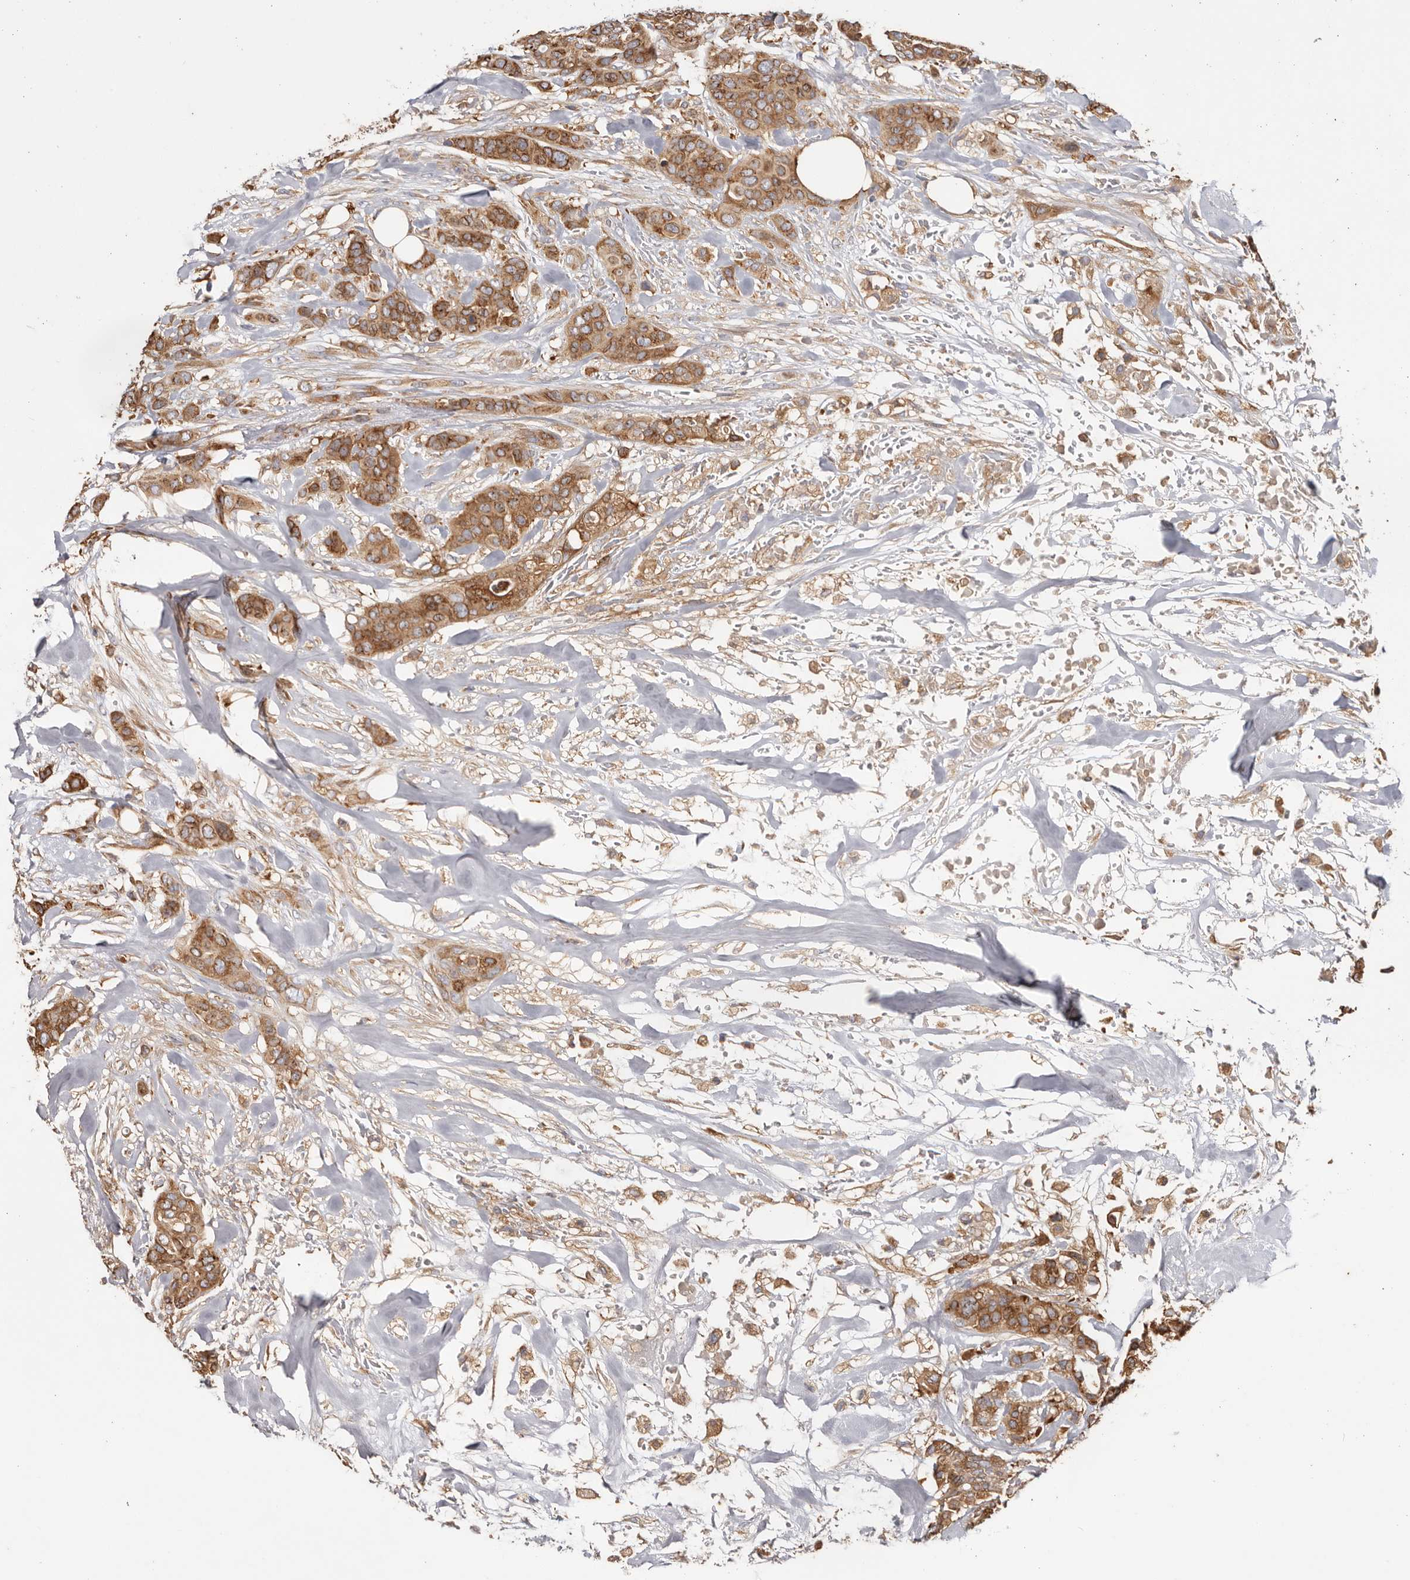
{"staining": {"intensity": "moderate", "quantity": ">75%", "location": "cytoplasmic/membranous"}, "tissue": "breast cancer", "cell_type": "Tumor cells", "image_type": "cancer", "snomed": [{"axis": "morphology", "description": "Lobular carcinoma"}, {"axis": "topography", "description": "Breast"}], "caption": "Tumor cells exhibit moderate cytoplasmic/membranous staining in approximately >75% of cells in breast lobular carcinoma. (DAB IHC with brightfield microscopy, high magnification).", "gene": "EPRS1", "patient": {"sex": "female", "age": 51}}